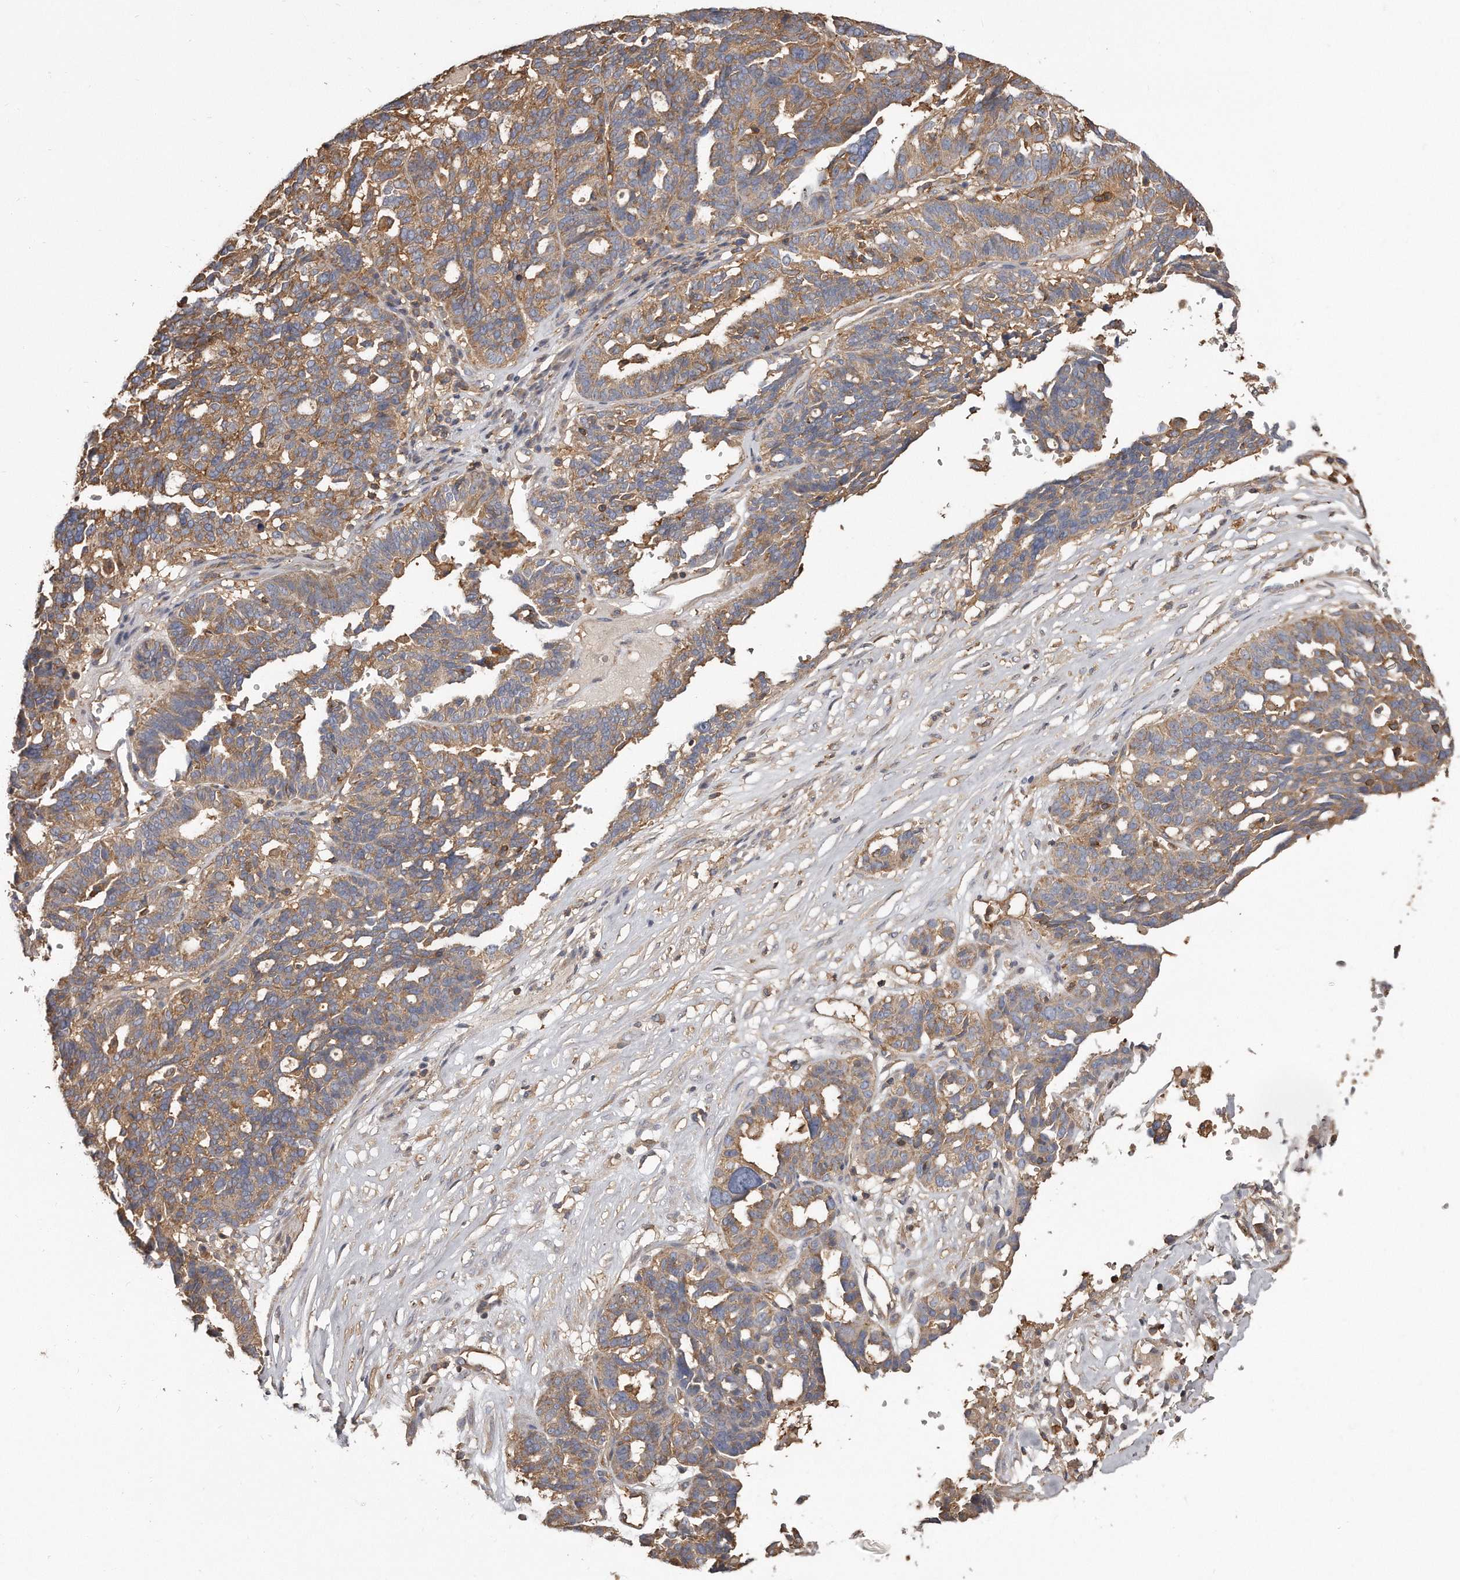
{"staining": {"intensity": "moderate", "quantity": ">75%", "location": "cytoplasmic/membranous"}, "tissue": "ovarian cancer", "cell_type": "Tumor cells", "image_type": "cancer", "snomed": [{"axis": "morphology", "description": "Cystadenocarcinoma, serous, NOS"}, {"axis": "topography", "description": "Ovary"}], "caption": "Immunohistochemistry photomicrograph of neoplastic tissue: human ovarian cancer stained using immunohistochemistry demonstrates medium levels of moderate protein expression localized specifically in the cytoplasmic/membranous of tumor cells, appearing as a cytoplasmic/membranous brown color.", "gene": "CAP1", "patient": {"sex": "female", "age": 59}}